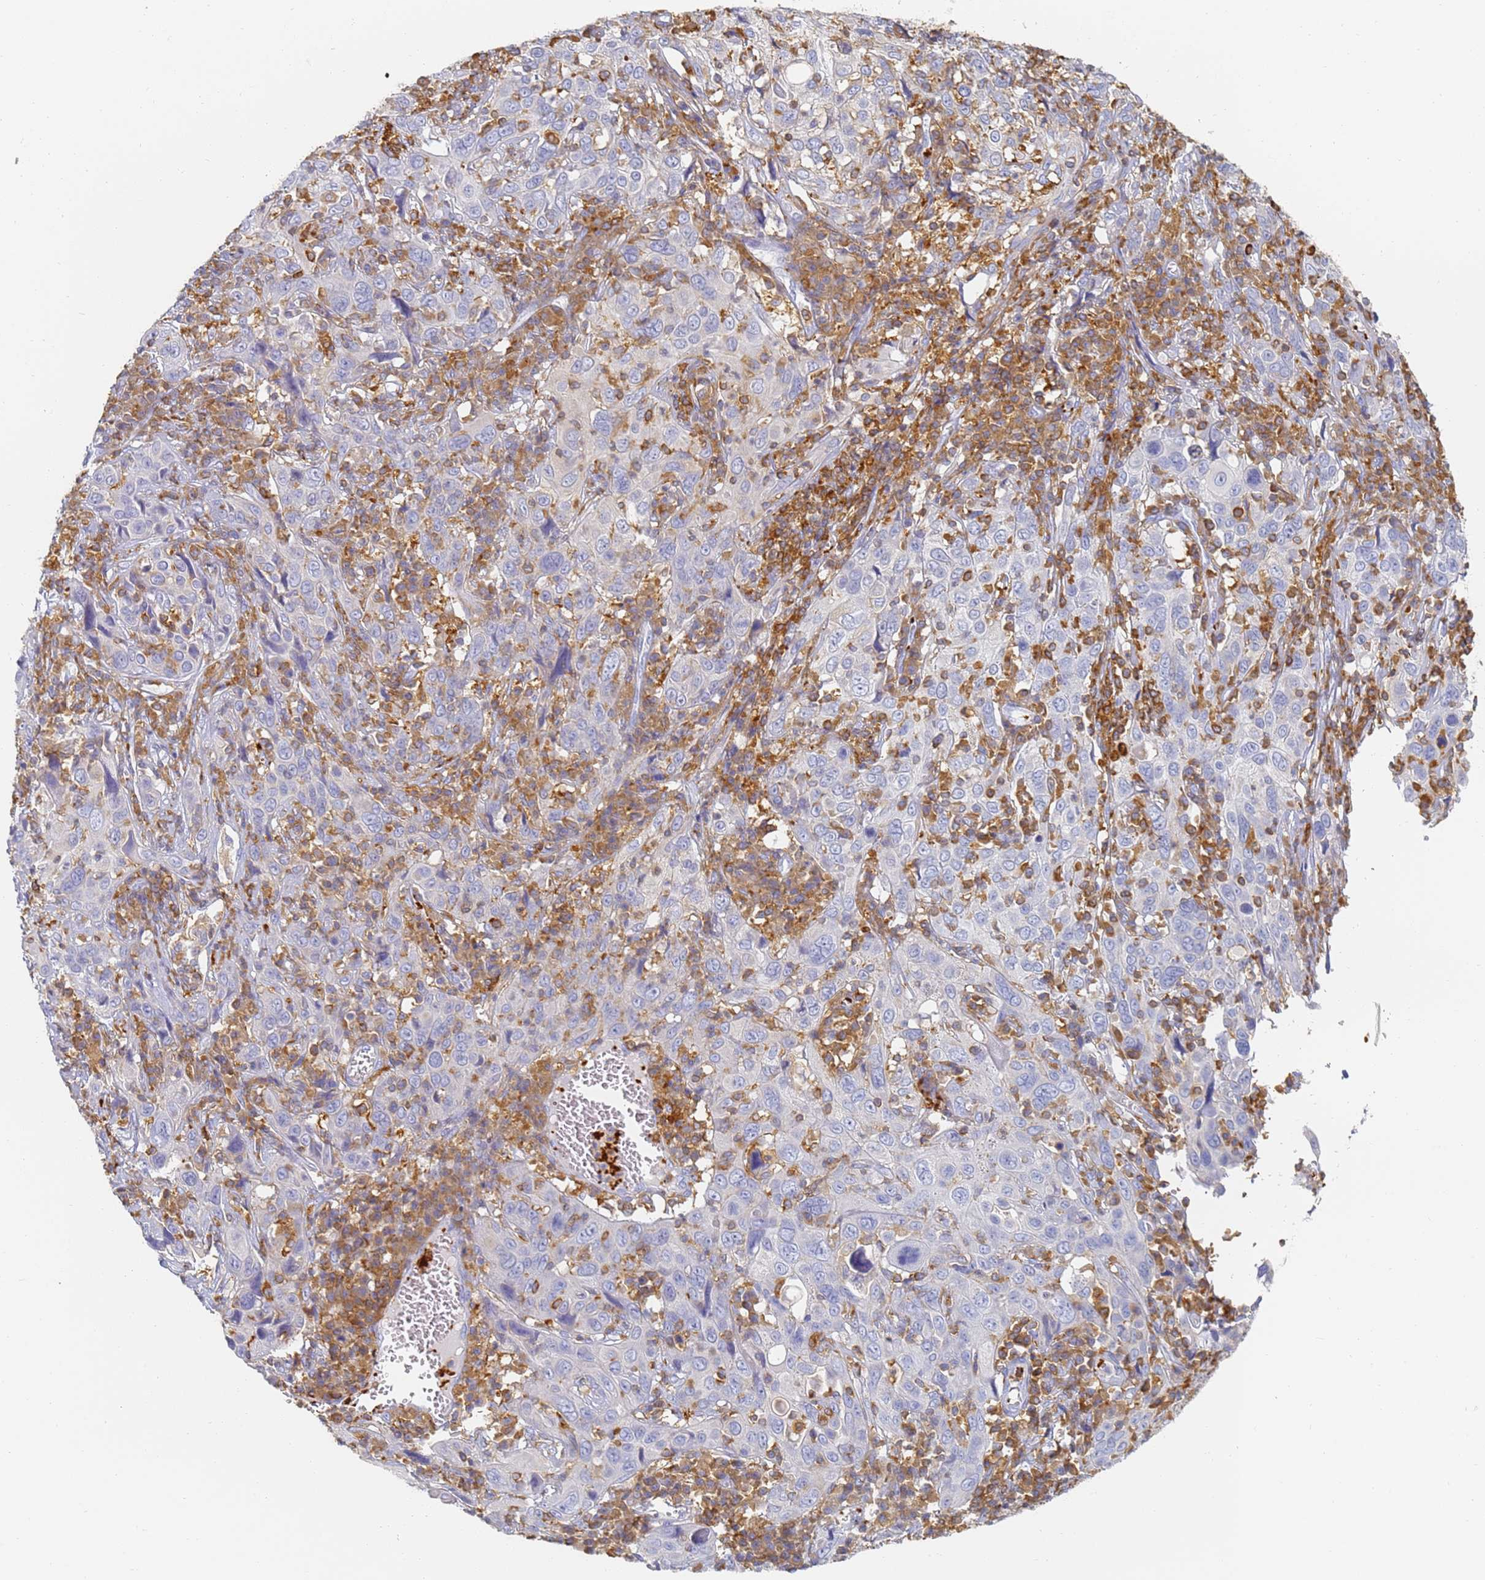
{"staining": {"intensity": "negative", "quantity": "none", "location": "none"}, "tissue": "cervical cancer", "cell_type": "Tumor cells", "image_type": "cancer", "snomed": [{"axis": "morphology", "description": "Squamous cell carcinoma, NOS"}, {"axis": "topography", "description": "Cervix"}], "caption": "Cervical squamous cell carcinoma was stained to show a protein in brown. There is no significant staining in tumor cells. (DAB immunohistochemistry, high magnification).", "gene": "BIN2", "patient": {"sex": "female", "age": 46}}